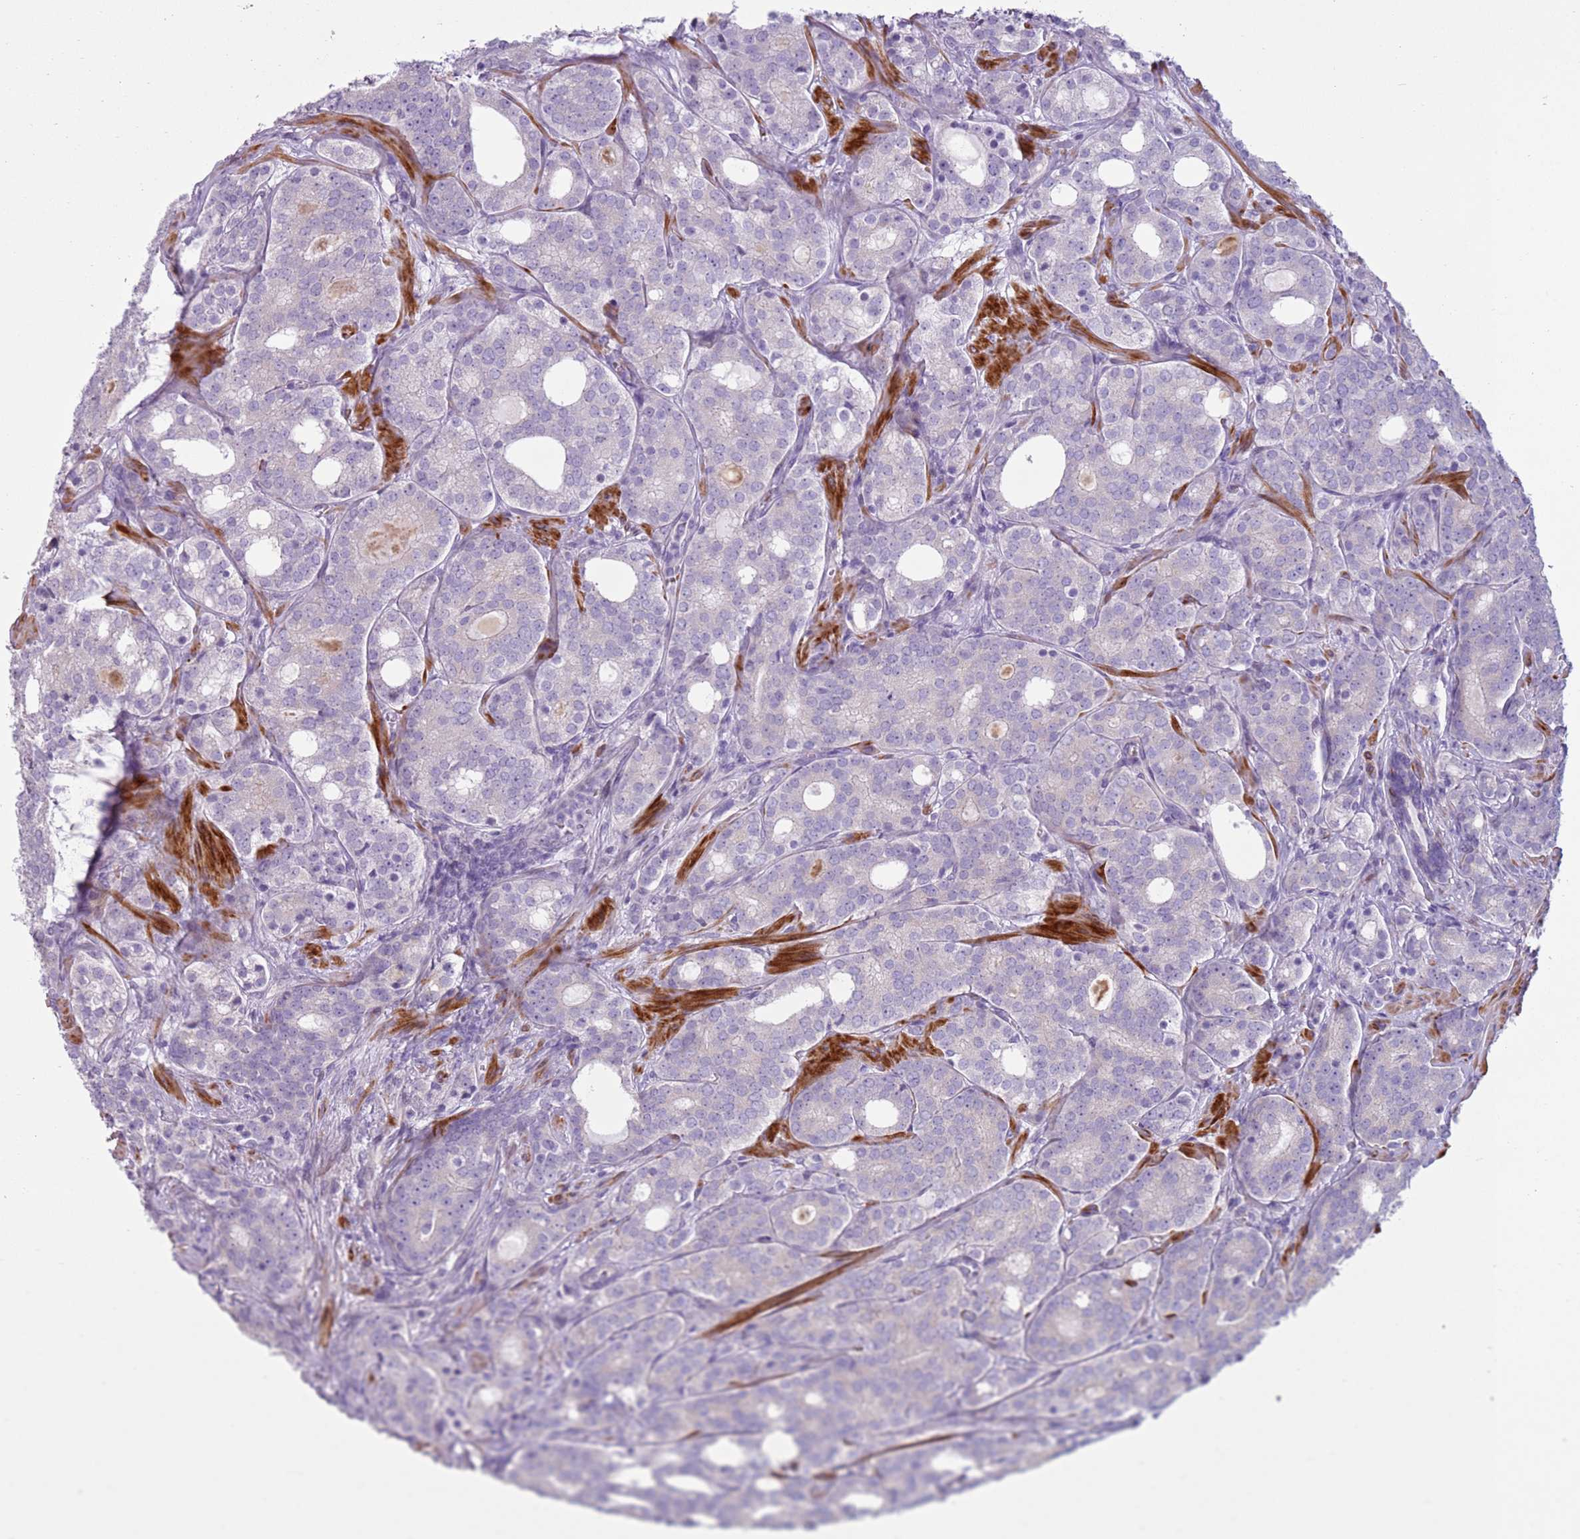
{"staining": {"intensity": "negative", "quantity": "none", "location": "none"}, "tissue": "prostate cancer", "cell_type": "Tumor cells", "image_type": "cancer", "snomed": [{"axis": "morphology", "description": "Adenocarcinoma, High grade"}, {"axis": "topography", "description": "Prostate"}], "caption": "High-grade adenocarcinoma (prostate) was stained to show a protein in brown. There is no significant staining in tumor cells.", "gene": "ZNF239", "patient": {"sex": "male", "age": 64}}